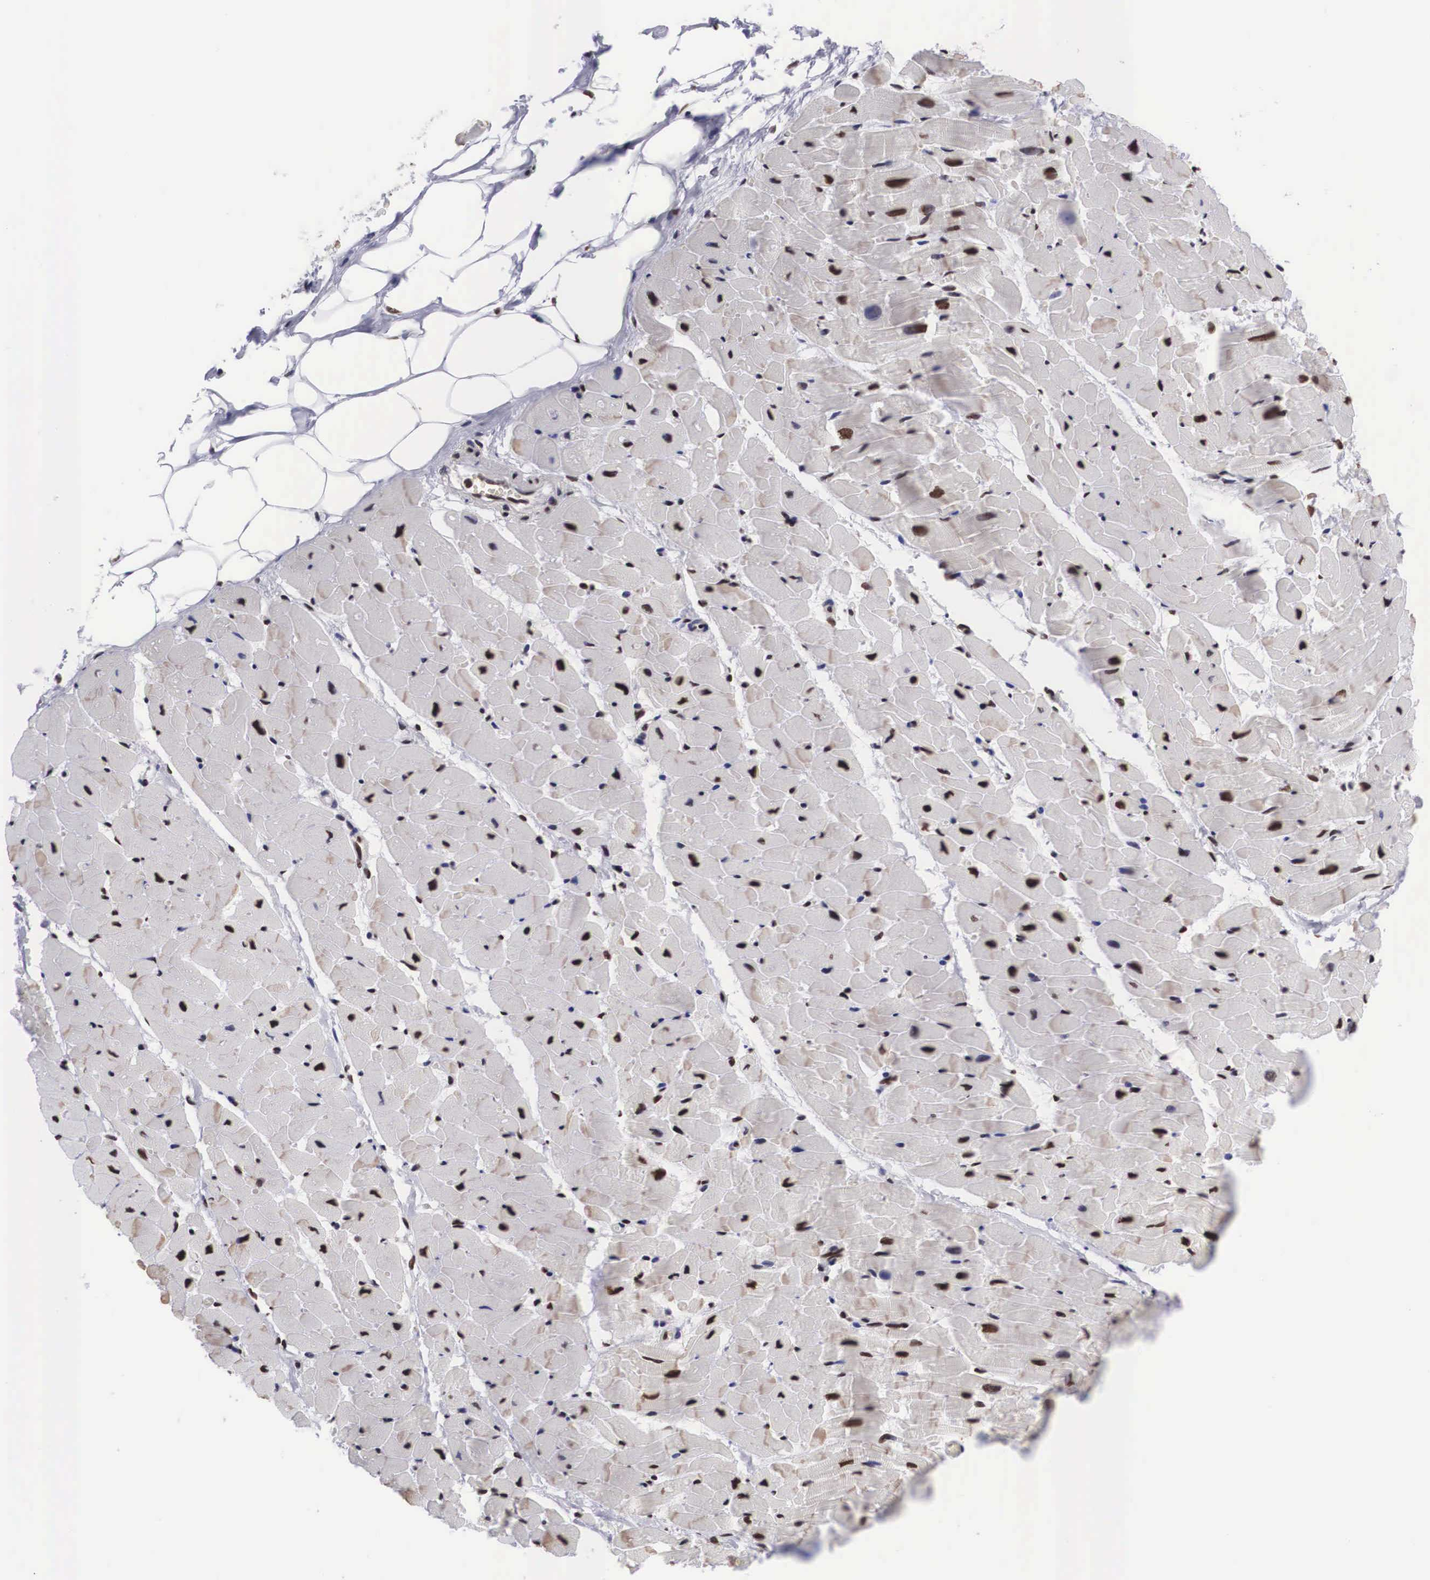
{"staining": {"intensity": "strong", "quantity": ">75%", "location": "cytoplasmic/membranous,nuclear"}, "tissue": "heart muscle", "cell_type": "Cardiomyocytes", "image_type": "normal", "snomed": [{"axis": "morphology", "description": "Normal tissue, NOS"}, {"axis": "topography", "description": "Heart"}], "caption": "Immunohistochemistry (IHC) staining of normal heart muscle, which reveals high levels of strong cytoplasmic/membranous,nuclear expression in approximately >75% of cardiomyocytes indicating strong cytoplasmic/membranous,nuclear protein staining. The staining was performed using DAB (brown) for protein detection and nuclei were counterstained in hematoxylin (blue).", "gene": "SF3A1", "patient": {"sex": "female", "age": 19}}